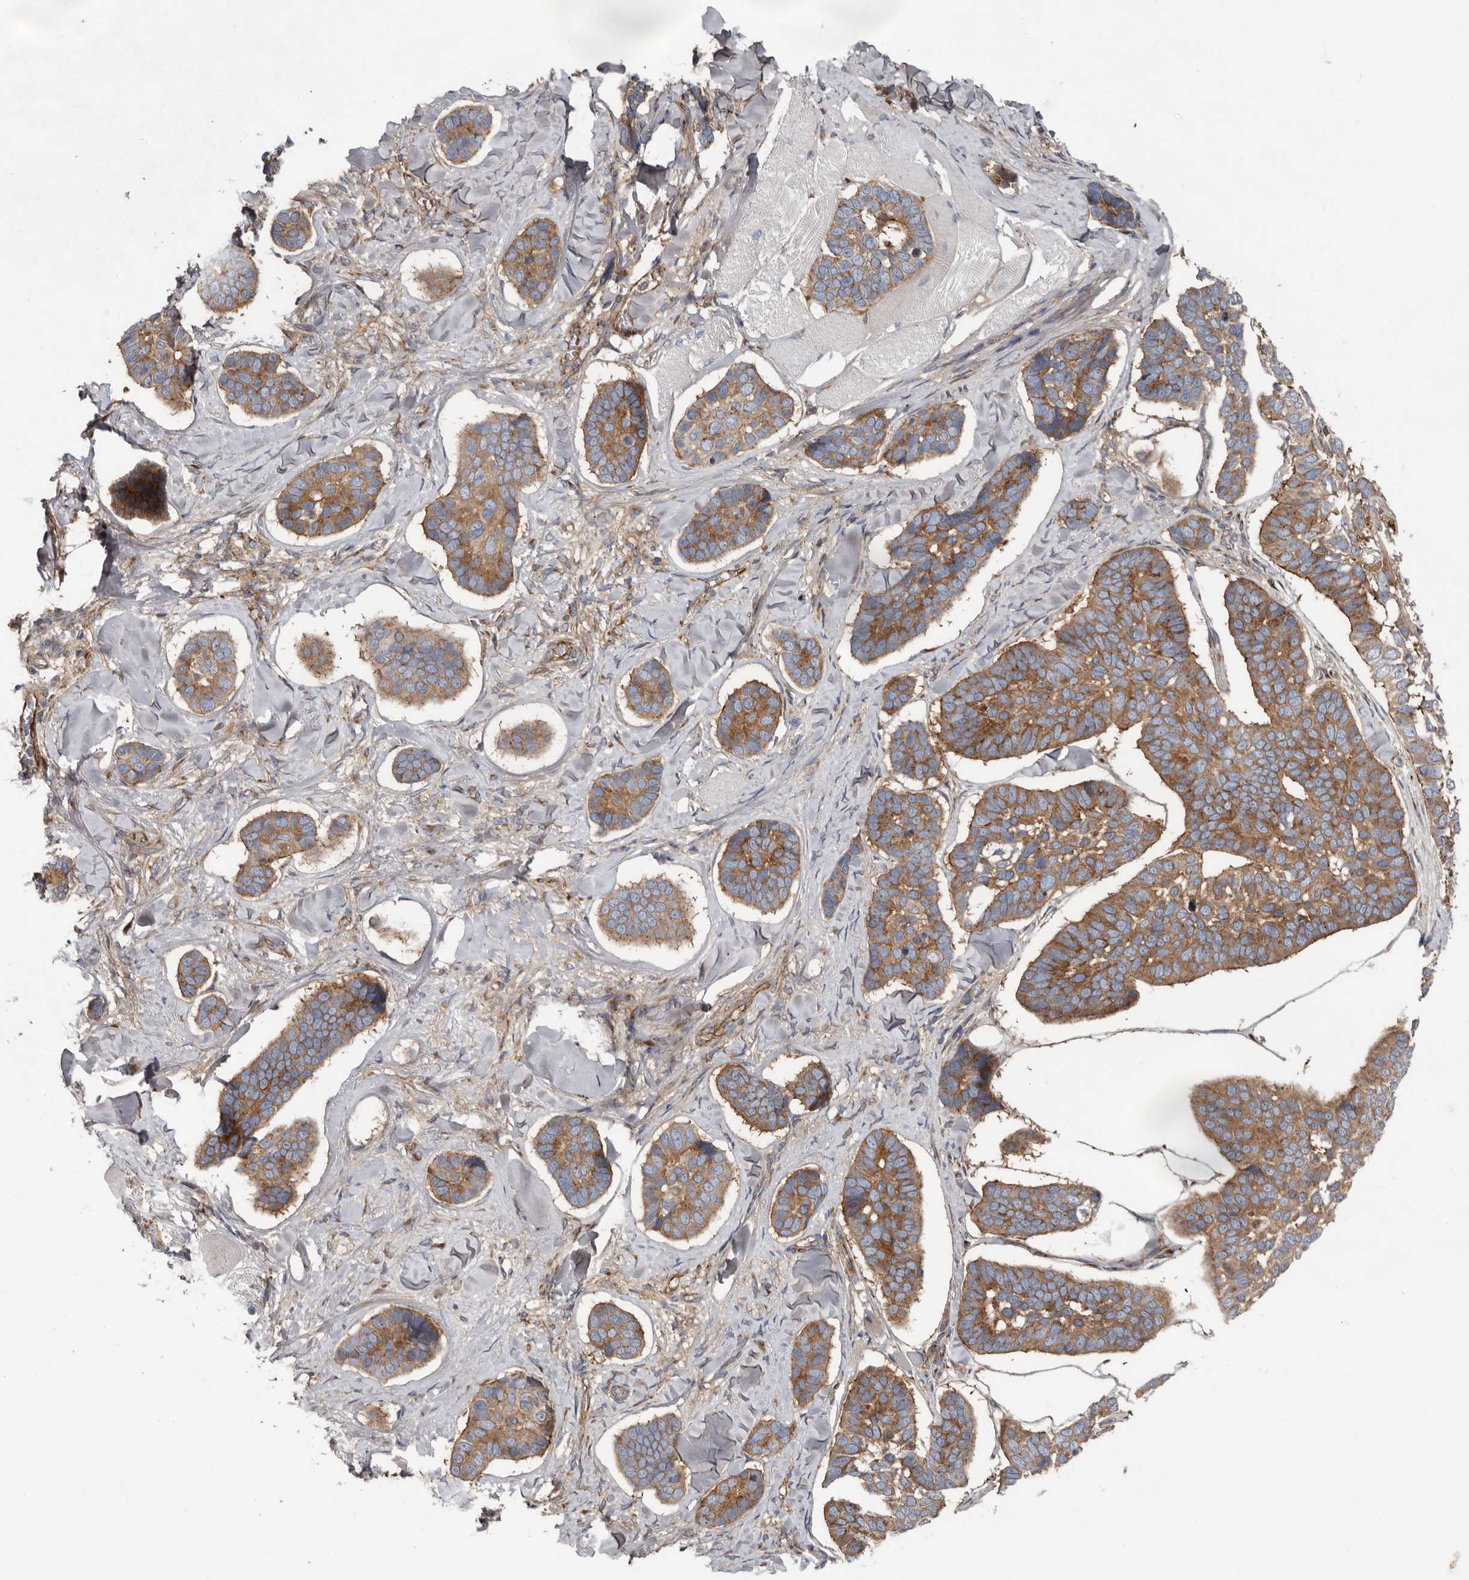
{"staining": {"intensity": "moderate", "quantity": ">75%", "location": "cytoplasmic/membranous"}, "tissue": "skin cancer", "cell_type": "Tumor cells", "image_type": "cancer", "snomed": [{"axis": "morphology", "description": "Basal cell carcinoma"}, {"axis": "topography", "description": "Skin"}], "caption": "Skin cancer (basal cell carcinoma) stained with a brown dye shows moderate cytoplasmic/membranous positive staining in approximately >75% of tumor cells.", "gene": "LUZP1", "patient": {"sex": "male", "age": 62}}